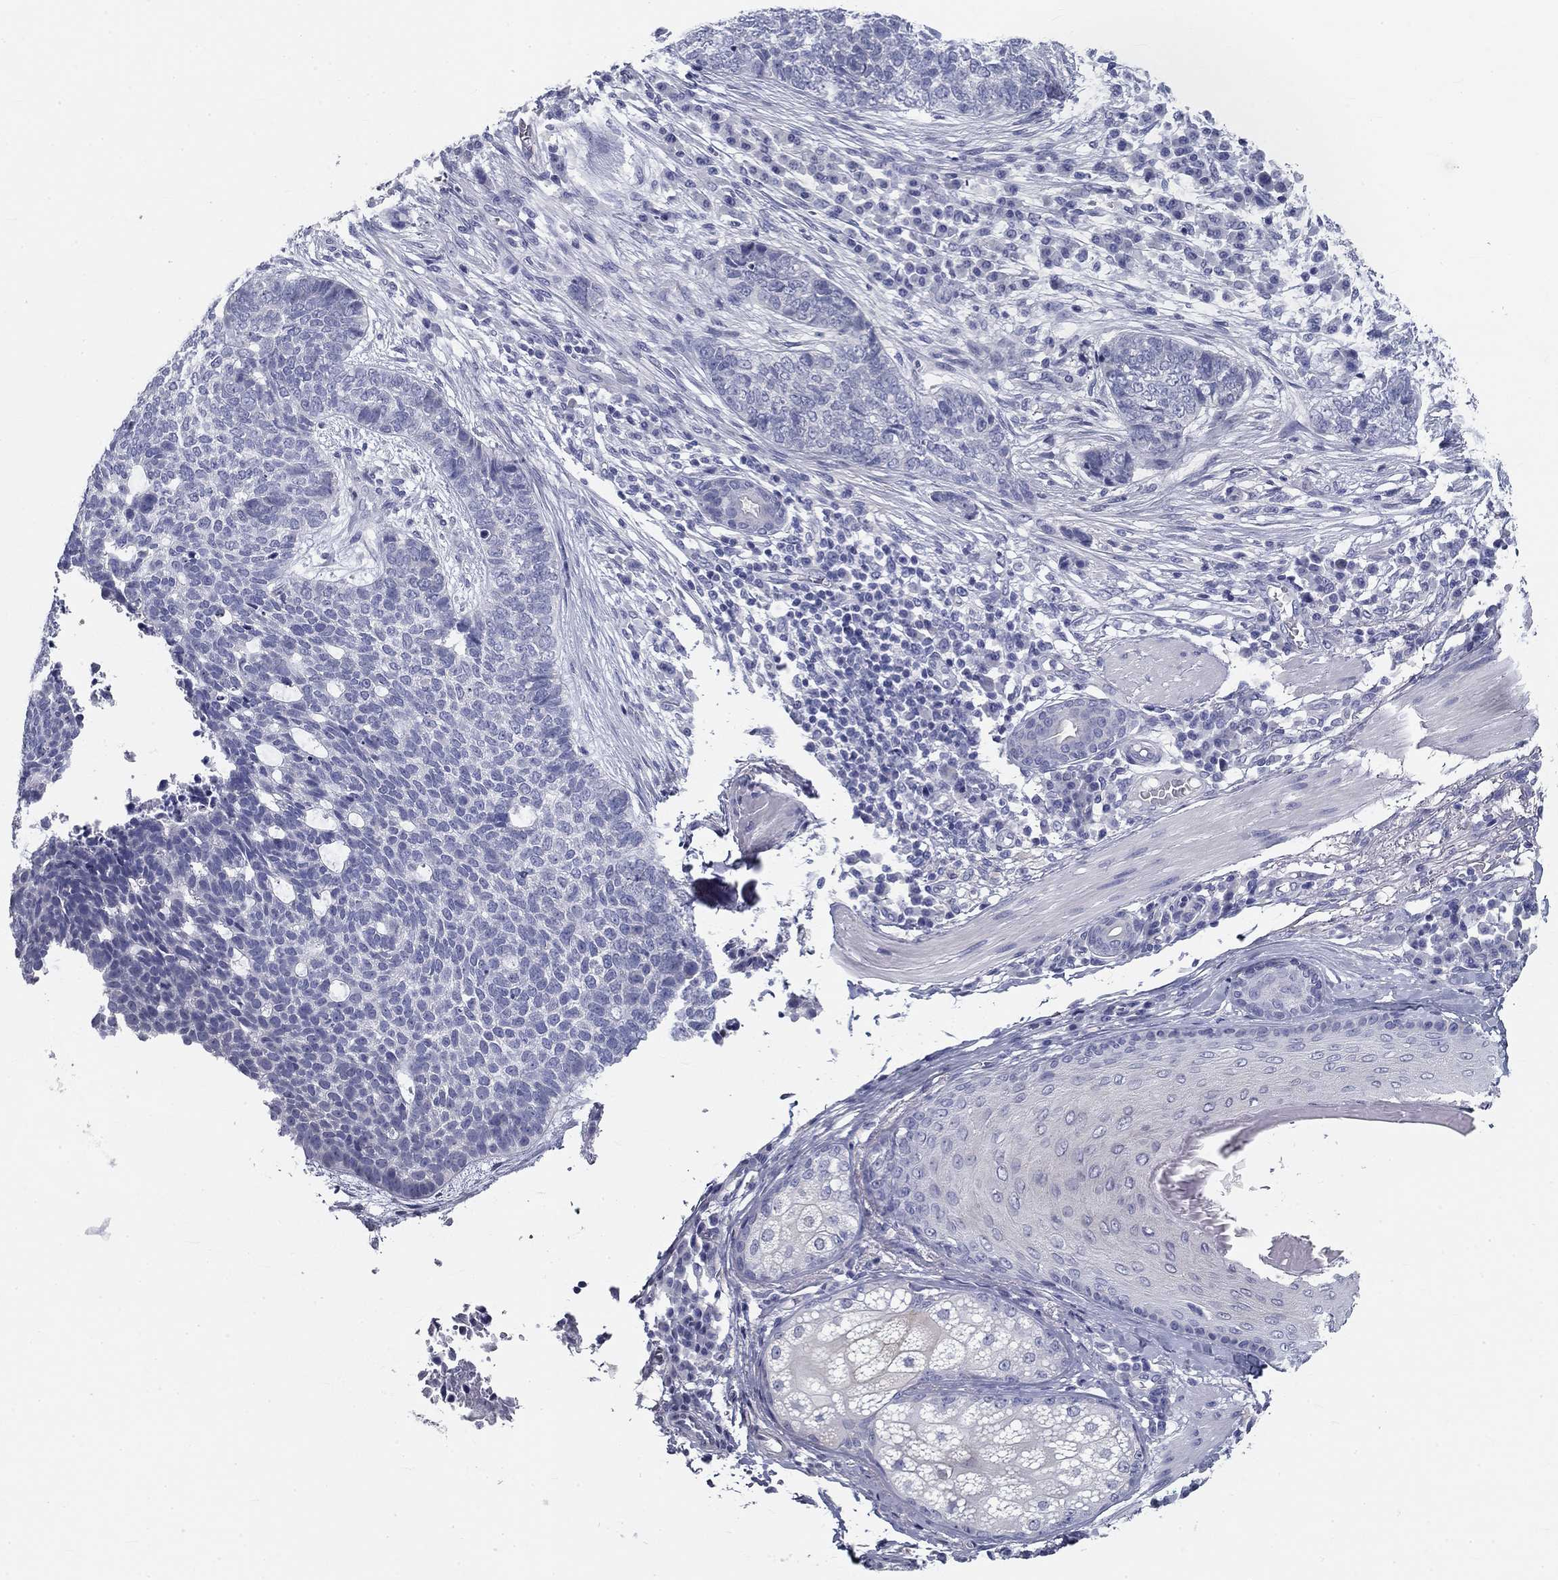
{"staining": {"intensity": "negative", "quantity": "none", "location": "none"}, "tissue": "skin cancer", "cell_type": "Tumor cells", "image_type": "cancer", "snomed": [{"axis": "morphology", "description": "Basal cell carcinoma"}, {"axis": "topography", "description": "Skin"}], "caption": "Immunohistochemistry of human skin basal cell carcinoma shows no staining in tumor cells.", "gene": "GALNTL5", "patient": {"sex": "female", "age": 69}}